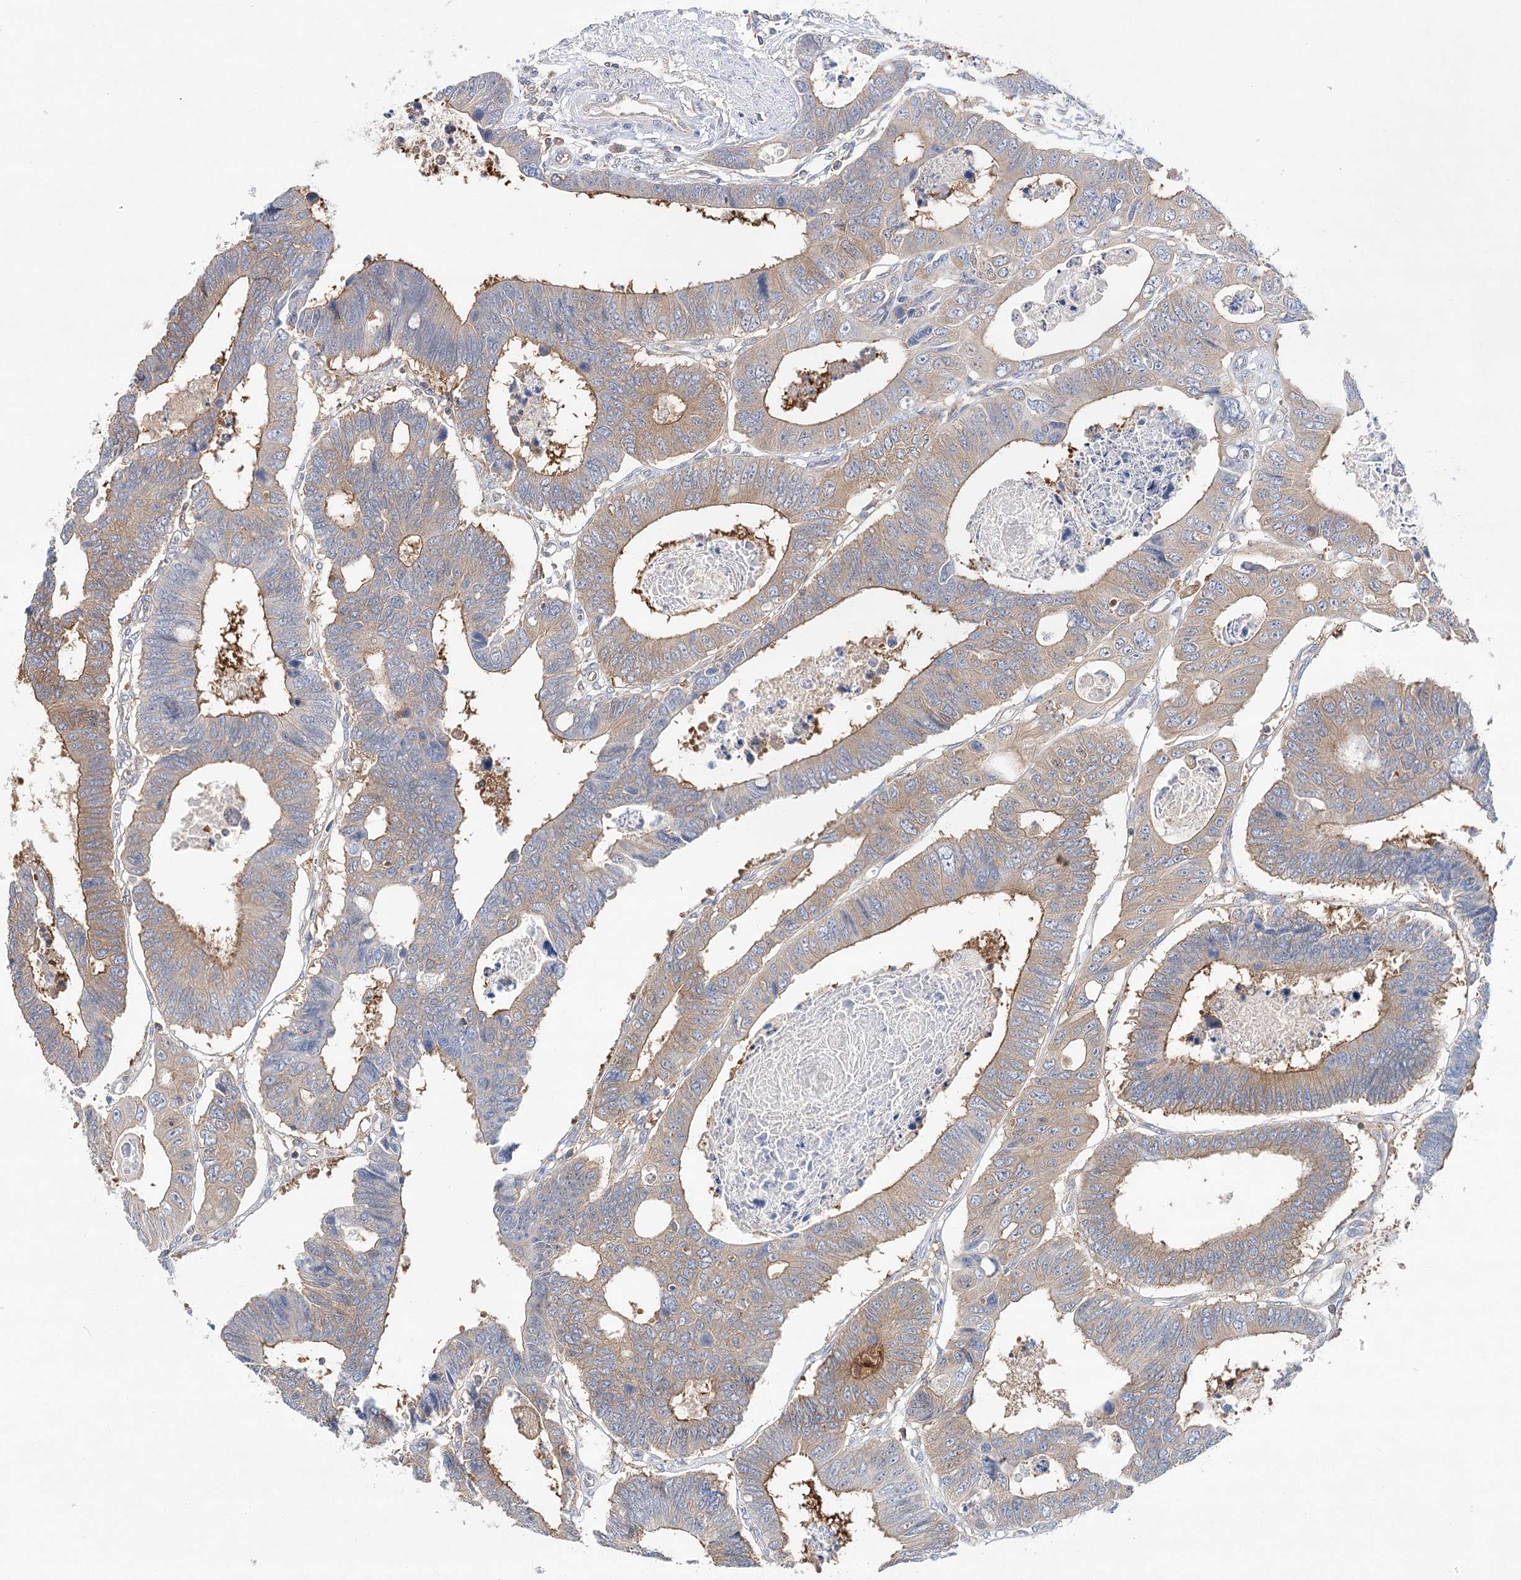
{"staining": {"intensity": "moderate", "quantity": "<25%", "location": "cytoplasmic/membranous"}, "tissue": "colorectal cancer", "cell_type": "Tumor cells", "image_type": "cancer", "snomed": [{"axis": "morphology", "description": "Adenocarcinoma, NOS"}, {"axis": "topography", "description": "Rectum"}], "caption": "Tumor cells demonstrate low levels of moderate cytoplasmic/membranous expression in approximately <25% of cells in colorectal cancer.", "gene": "ABRAXAS2", "patient": {"sex": "male", "age": 84}}